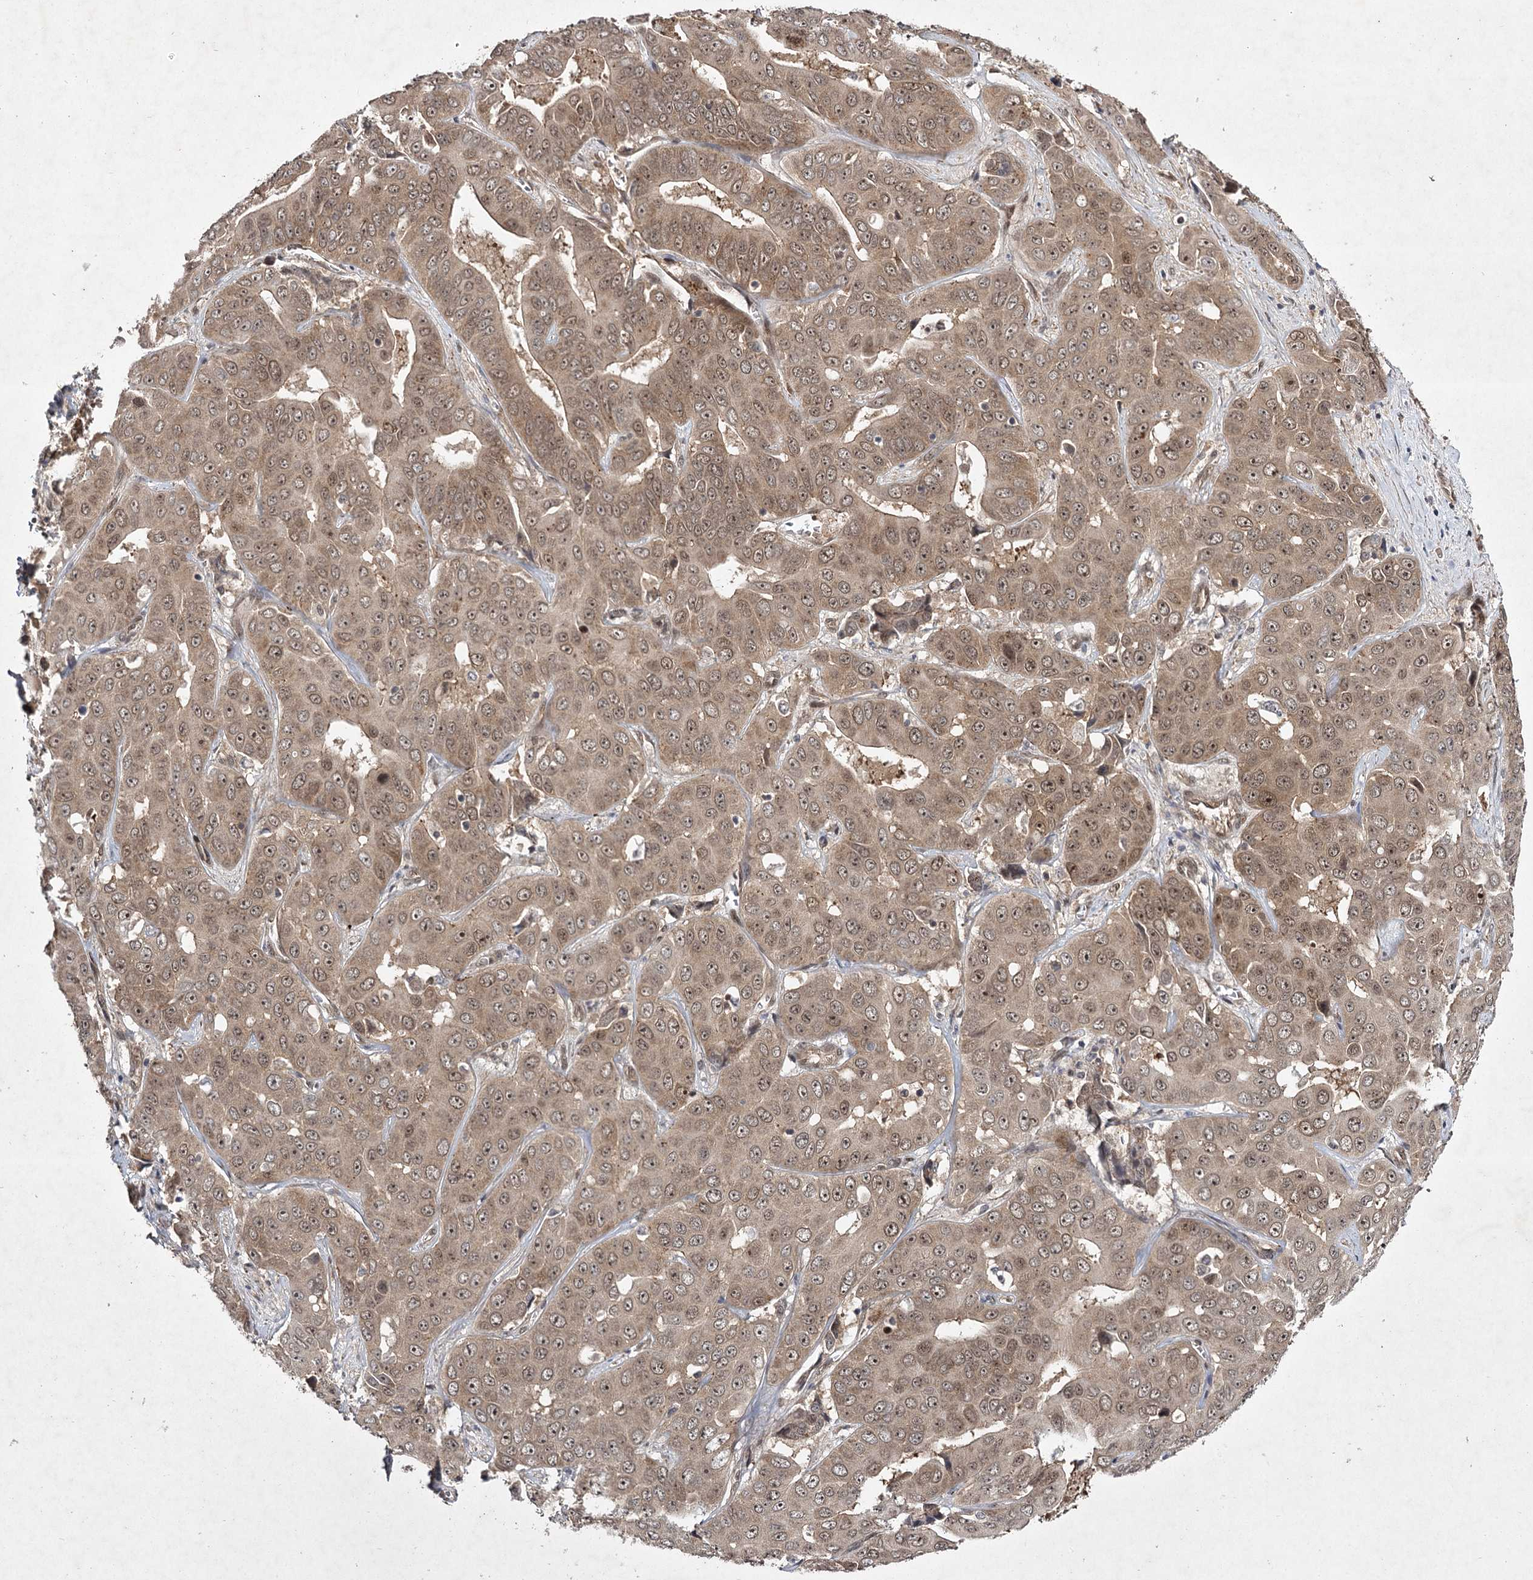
{"staining": {"intensity": "moderate", "quantity": ">75%", "location": "cytoplasmic/membranous,nuclear"}, "tissue": "liver cancer", "cell_type": "Tumor cells", "image_type": "cancer", "snomed": [{"axis": "morphology", "description": "Cholangiocarcinoma"}, {"axis": "topography", "description": "Liver"}], "caption": "IHC (DAB (3,3'-diaminobenzidine)) staining of liver cancer shows moderate cytoplasmic/membranous and nuclear protein expression in approximately >75% of tumor cells.", "gene": "DCUN1D4", "patient": {"sex": "female", "age": 52}}